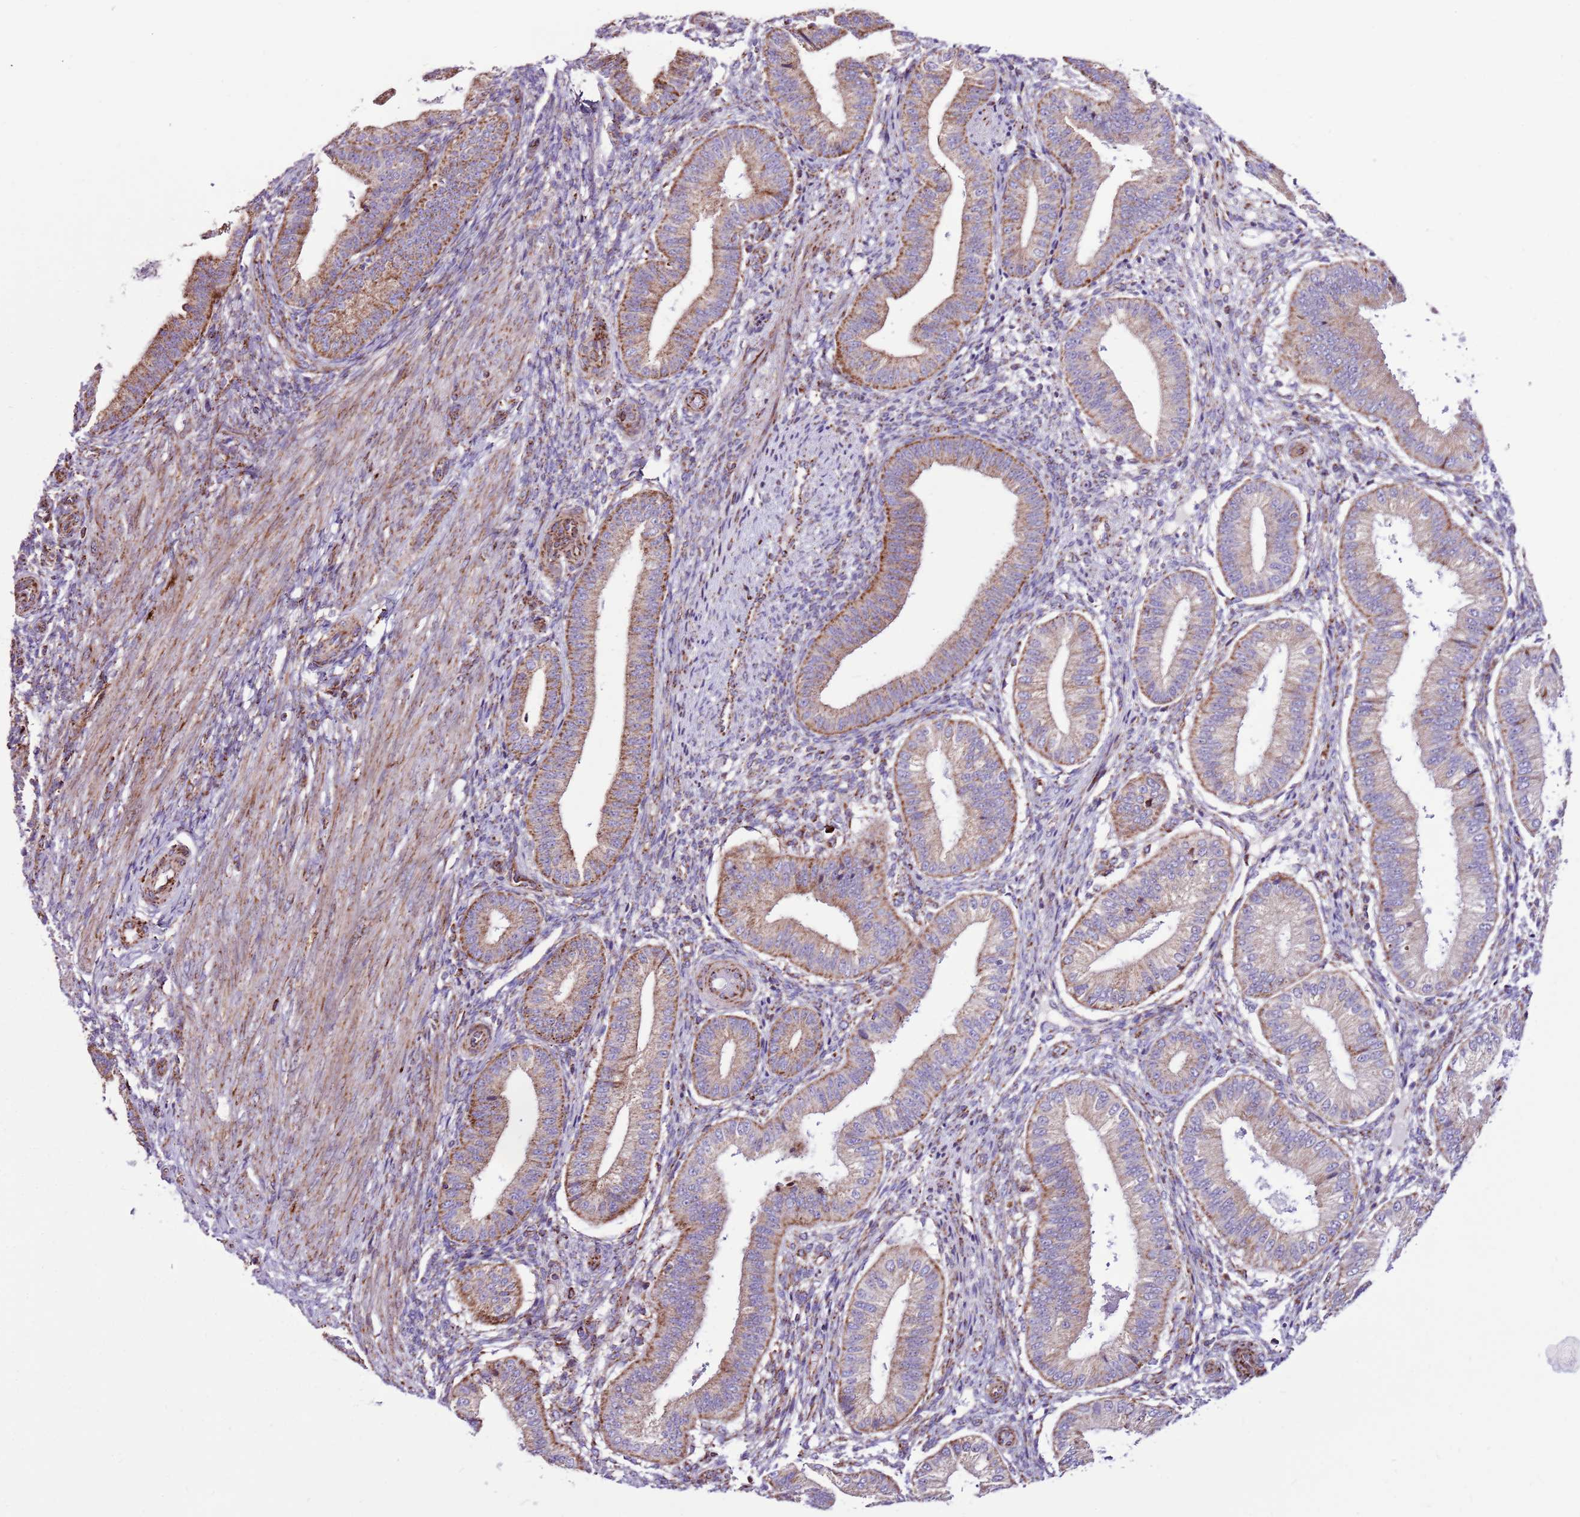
{"staining": {"intensity": "weak", "quantity": "25%-75%", "location": "cytoplasmic/membranous"}, "tissue": "endometrium", "cell_type": "Cells in endometrial stroma", "image_type": "normal", "snomed": [{"axis": "morphology", "description": "Normal tissue, NOS"}, {"axis": "topography", "description": "Endometrium"}], "caption": "Human endometrium stained with a brown dye demonstrates weak cytoplasmic/membranous positive expression in approximately 25%-75% of cells in endometrial stroma.", "gene": "HECTD4", "patient": {"sex": "female", "age": 39}}